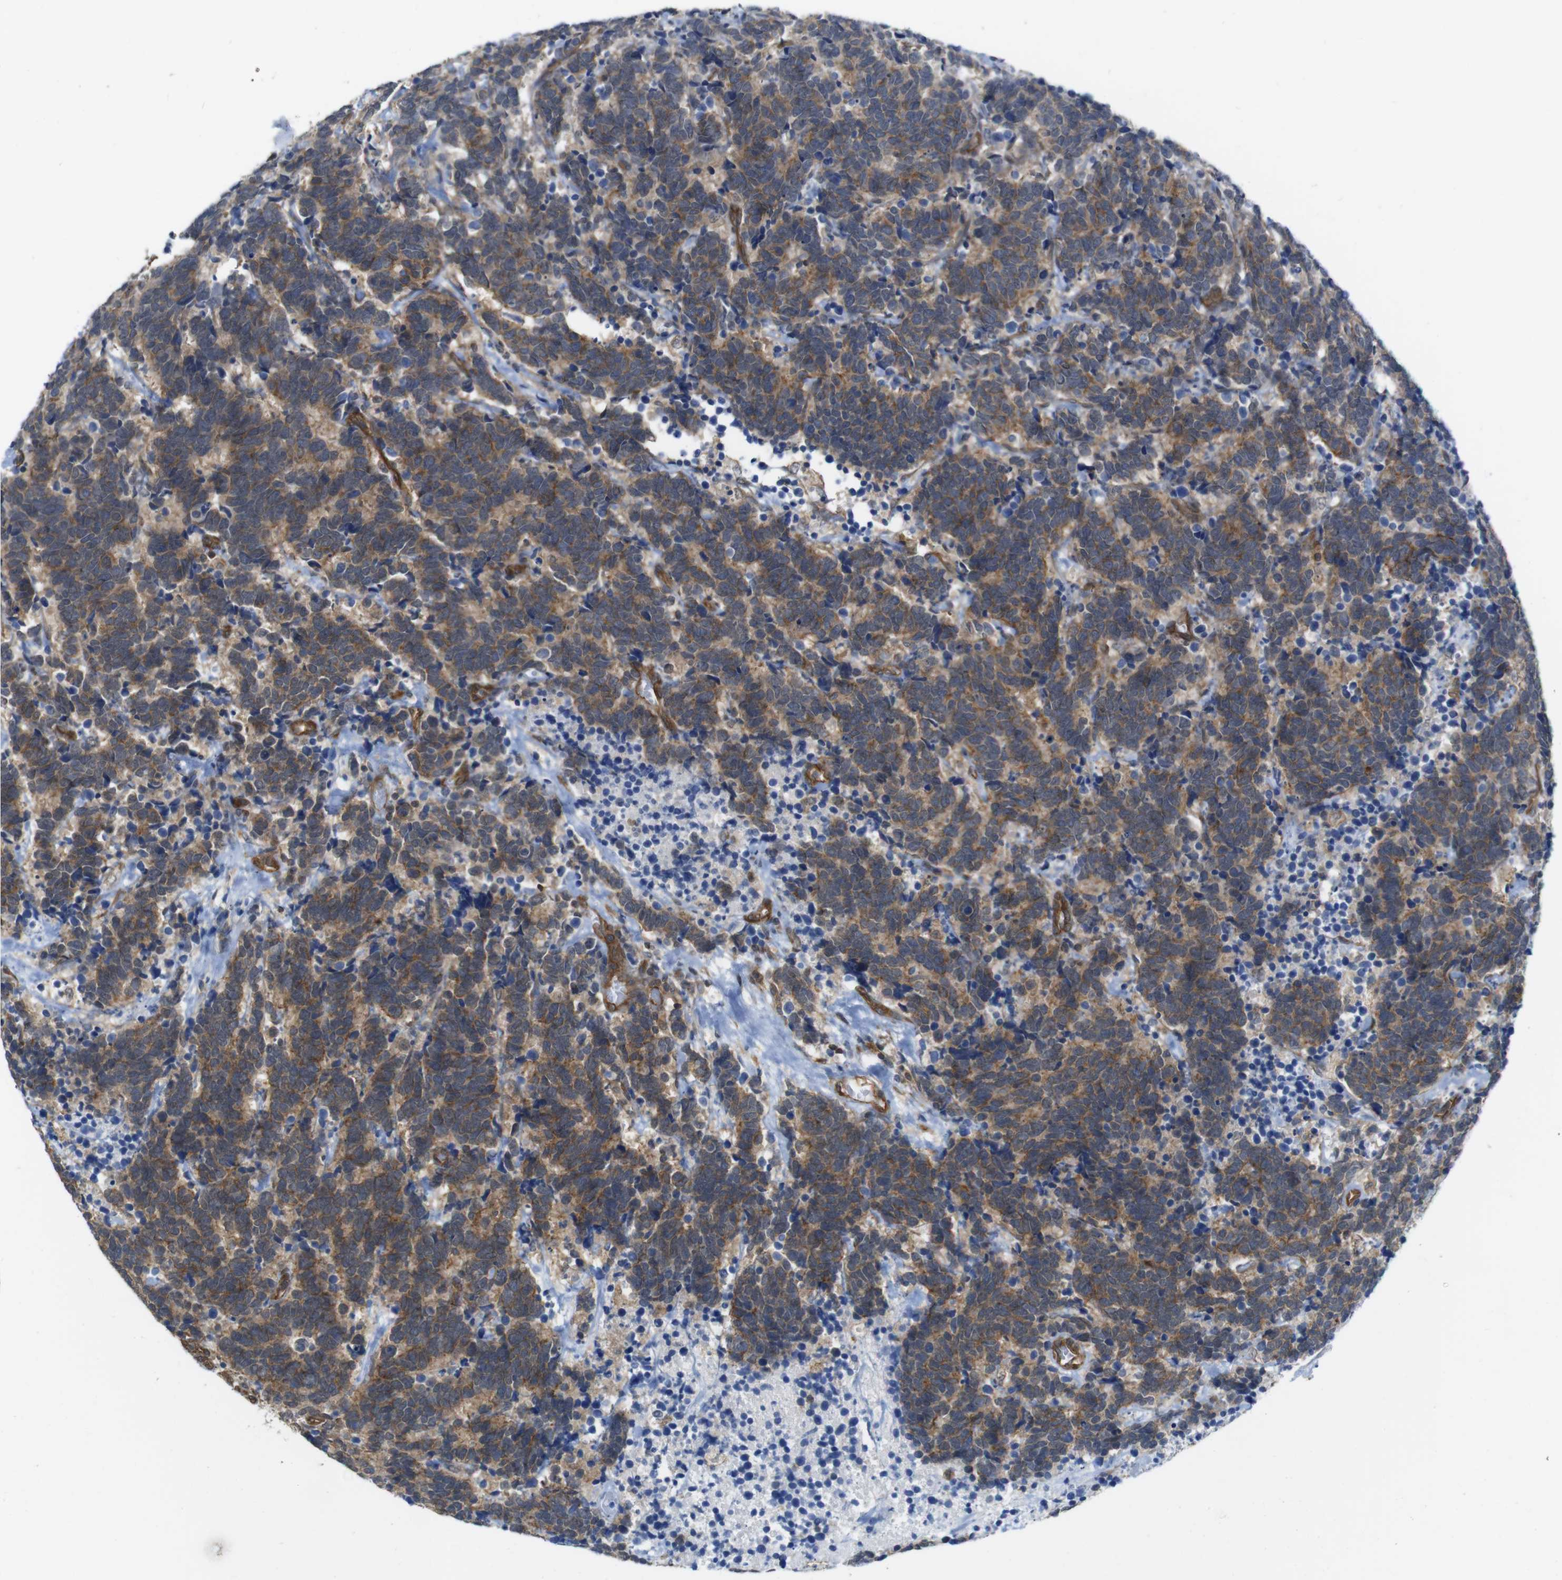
{"staining": {"intensity": "moderate", "quantity": ">75%", "location": "cytoplasmic/membranous"}, "tissue": "carcinoid", "cell_type": "Tumor cells", "image_type": "cancer", "snomed": [{"axis": "morphology", "description": "Carcinoma, NOS"}, {"axis": "morphology", "description": "Carcinoid, malignant, NOS"}, {"axis": "topography", "description": "Urinary bladder"}], "caption": "This is an image of immunohistochemistry staining of carcinoma, which shows moderate staining in the cytoplasmic/membranous of tumor cells.", "gene": "ZDHHC5", "patient": {"sex": "male", "age": 57}}